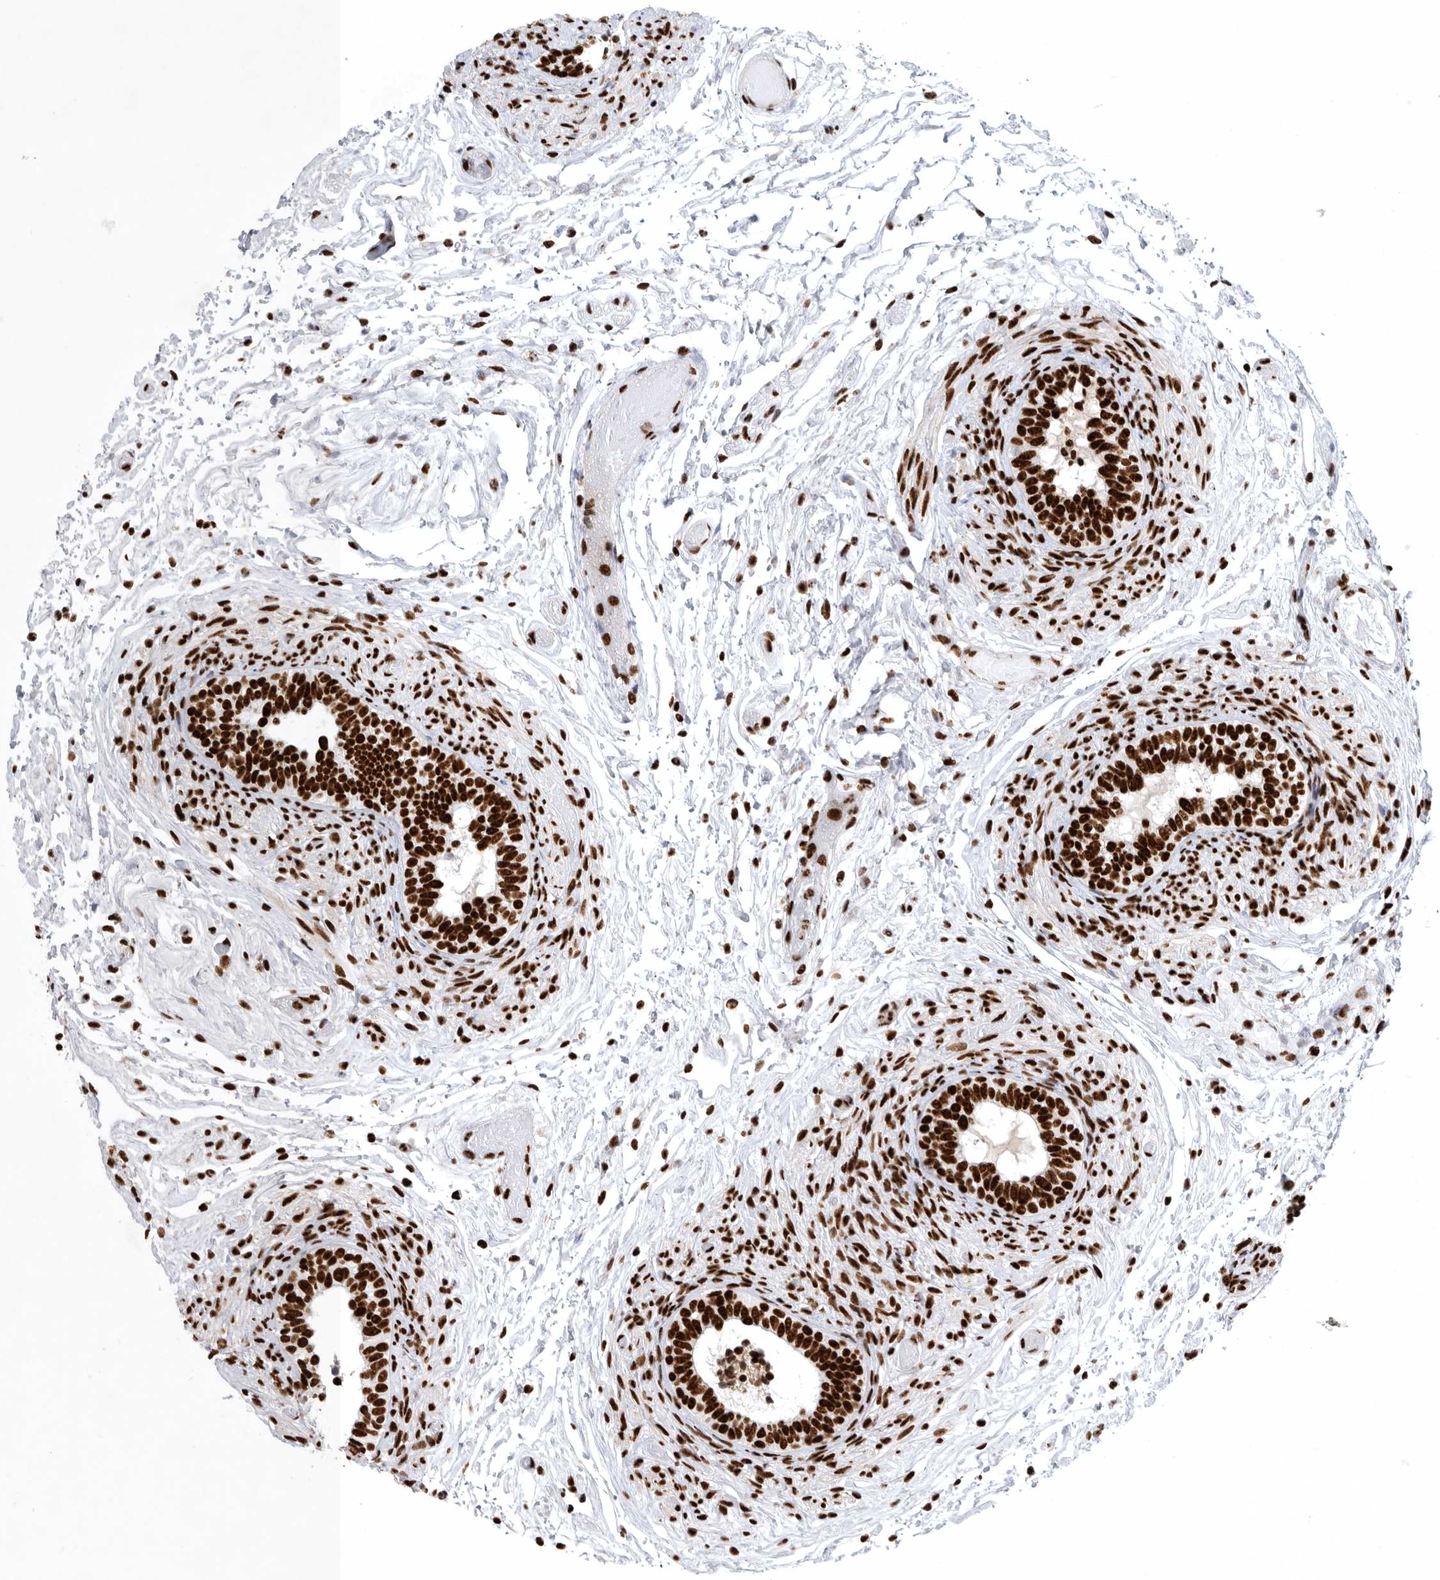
{"staining": {"intensity": "strong", "quantity": ">75%", "location": "nuclear"}, "tissue": "epididymis", "cell_type": "Glandular cells", "image_type": "normal", "snomed": [{"axis": "morphology", "description": "Normal tissue, NOS"}, {"axis": "topography", "description": "Epididymis"}], "caption": "Immunohistochemical staining of normal epididymis displays strong nuclear protein expression in approximately >75% of glandular cells. The protein is shown in brown color, while the nuclei are stained blue.", "gene": "BCLAF1", "patient": {"sex": "male", "age": 5}}